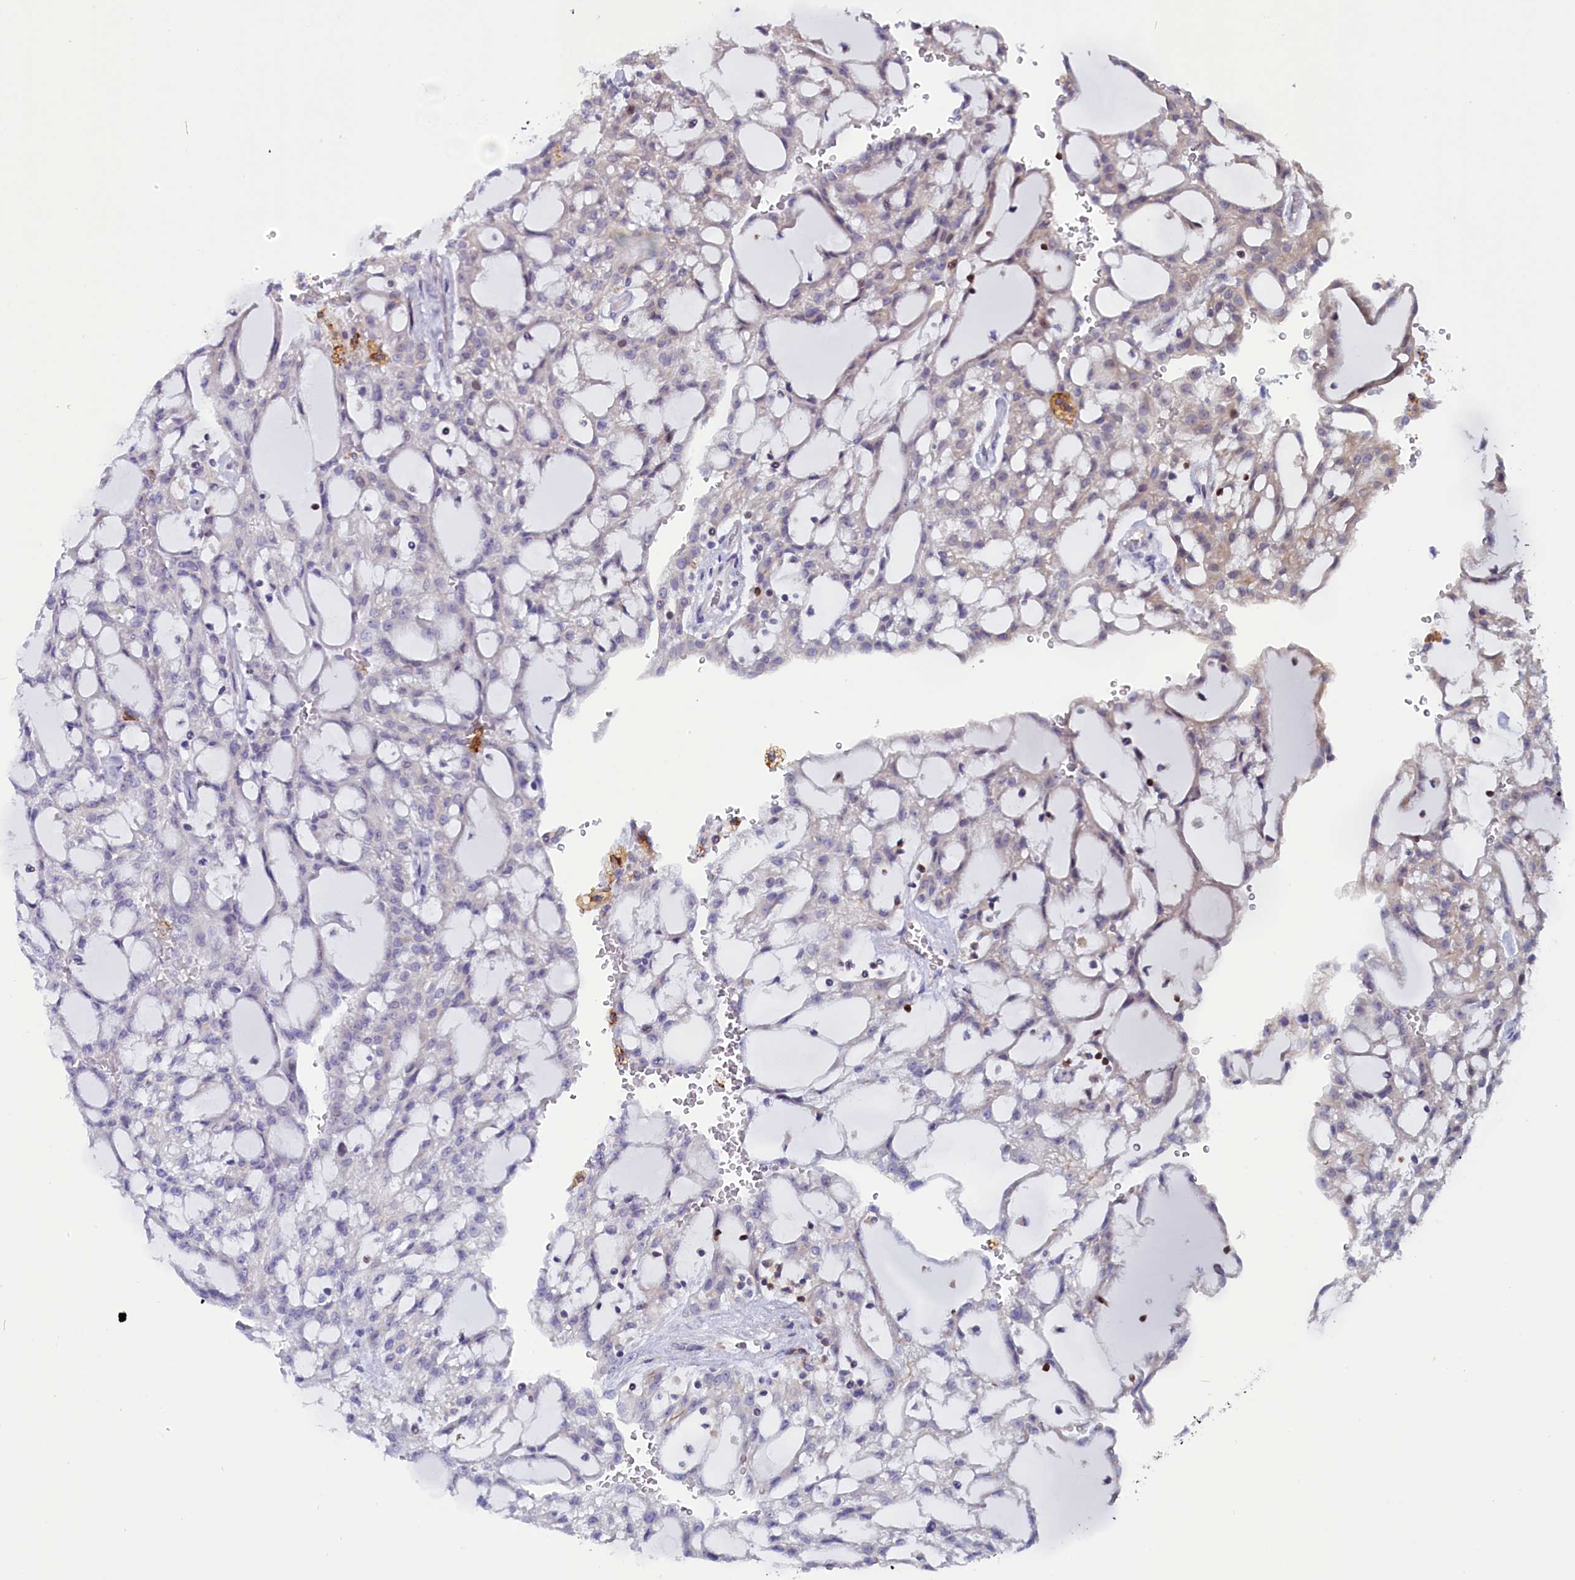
{"staining": {"intensity": "negative", "quantity": "none", "location": "none"}, "tissue": "renal cancer", "cell_type": "Tumor cells", "image_type": "cancer", "snomed": [{"axis": "morphology", "description": "Adenocarcinoma, NOS"}, {"axis": "topography", "description": "Kidney"}], "caption": "The image displays no staining of tumor cells in adenocarcinoma (renal).", "gene": "CIAPIN1", "patient": {"sex": "male", "age": 63}}